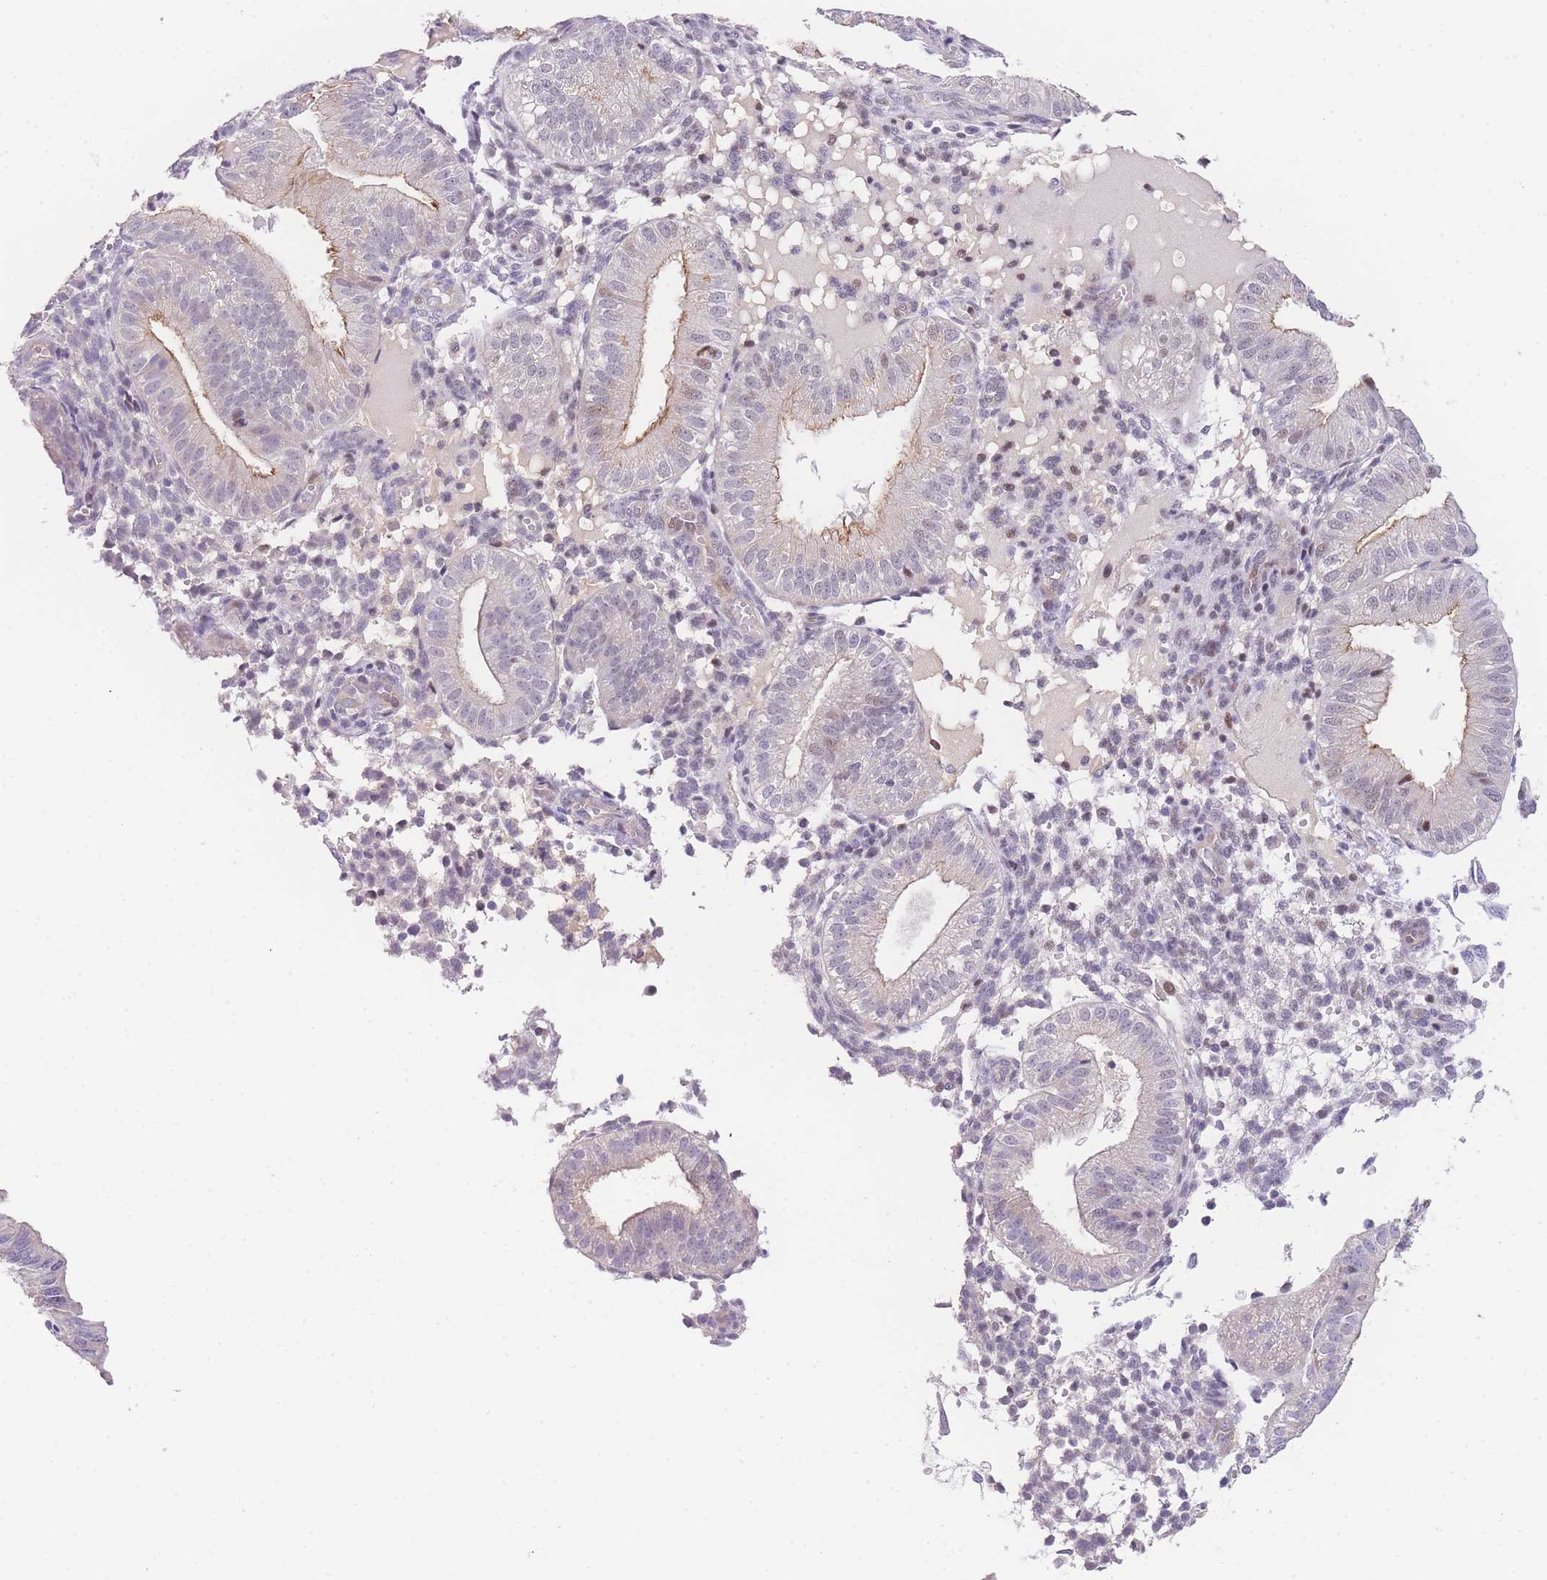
{"staining": {"intensity": "negative", "quantity": "none", "location": "none"}, "tissue": "endometrium", "cell_type": "Cells in endometrial stroma", "image_type": "normal", "snomed": [{"axis": "morphology", "description": "Normal tissue, NOS"}, {"axis": "topography", "description": "Endometrium"}], "caption": "Human endometrium stained for a protein using IHC demonstrates no staining in cells in endometrial stroma.", "gene": "SLC35F2", "patient": {"sex": "female", "age": 39}}